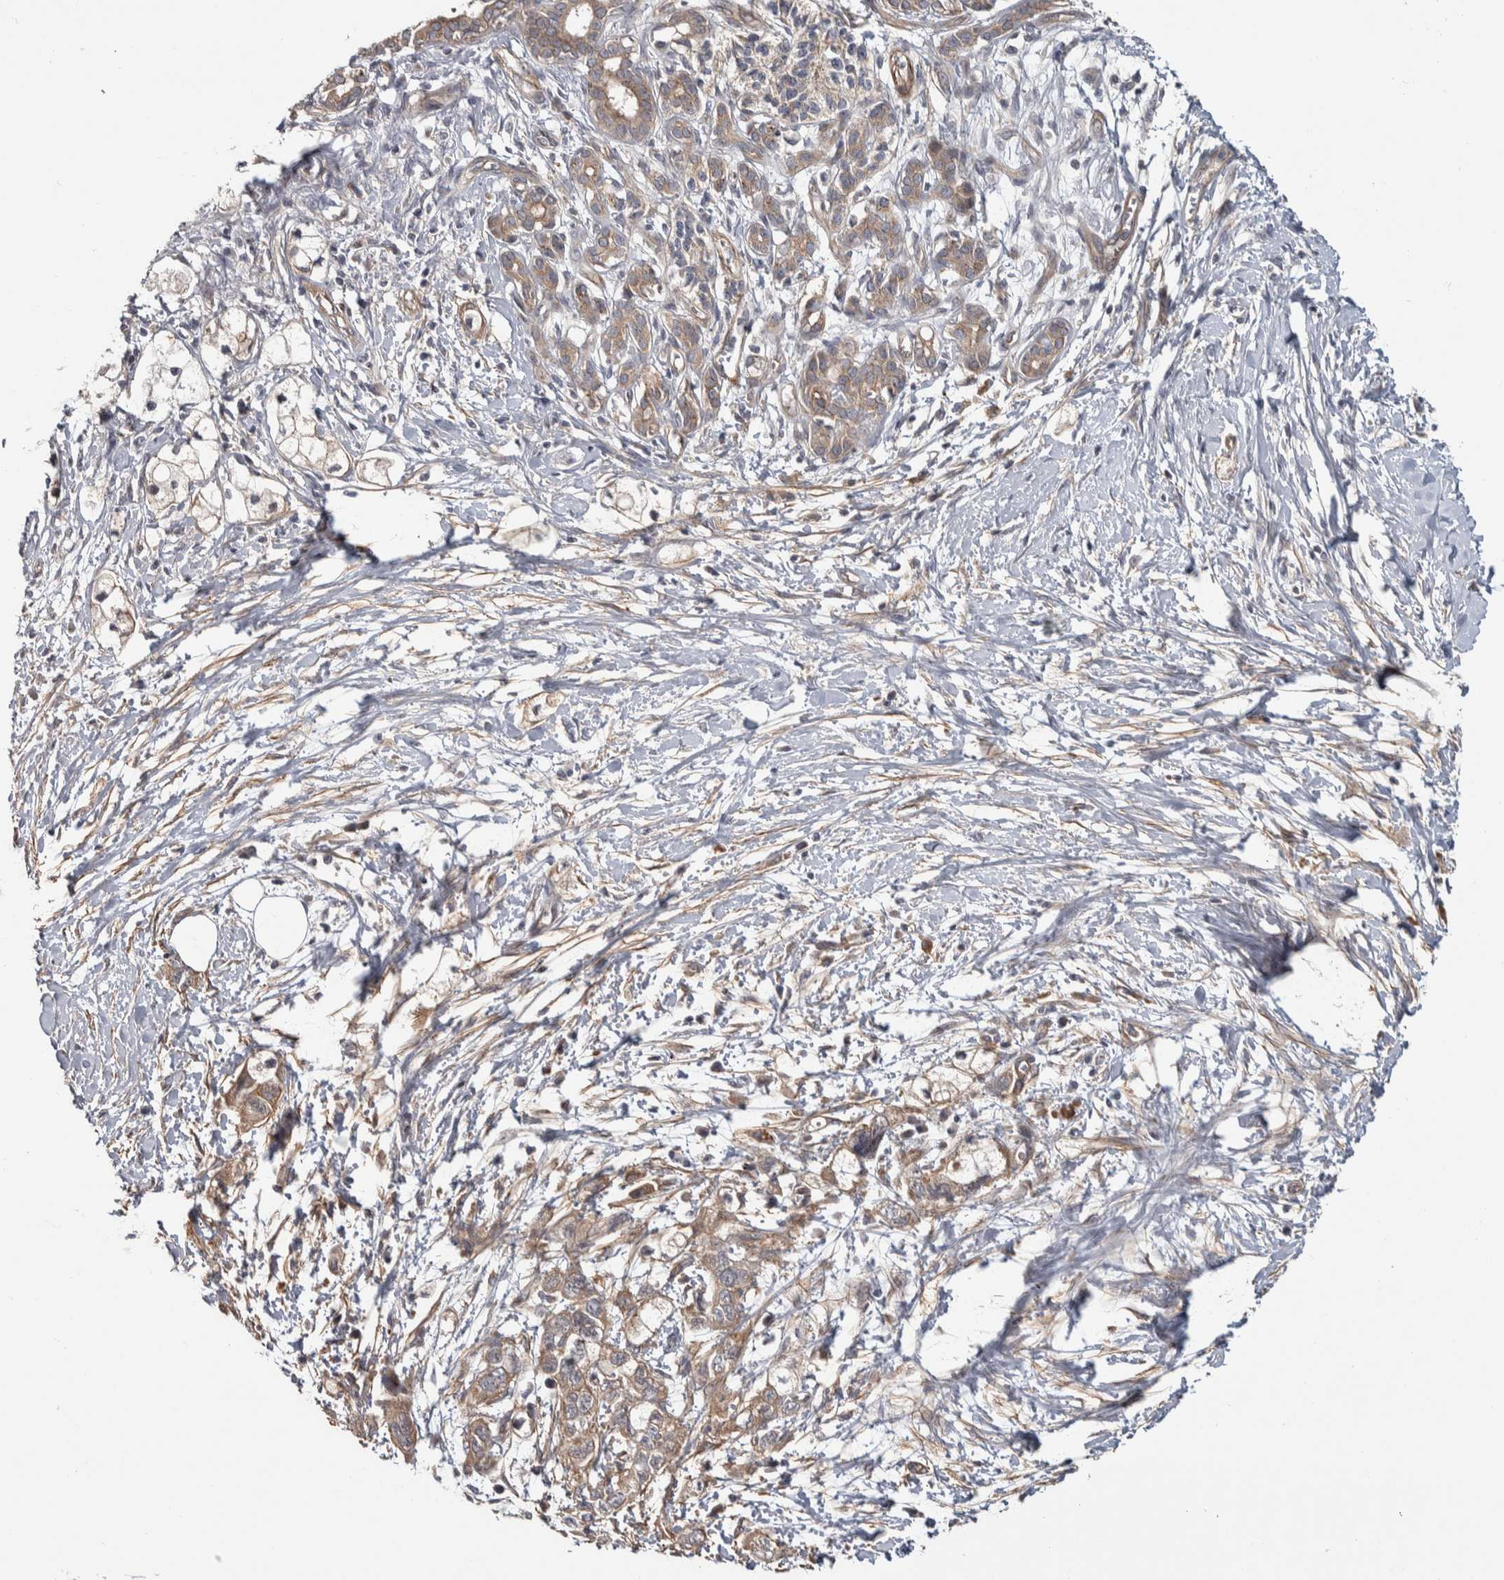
{"staining": {"intensity": "weak", "quantity": ">75%", "location": "cytoplasmic/membranous"}, "tissue": "pancreatic cancer", "cell_type": "Tumor cells", "image_type": "cancer", "snomed": [{"axis": "morphology", "description": "Adenocarcinoma, NOS"}, {"axis": "topography", "description": "Pancreas"}], "caption": "Human adenocarcinoma (pancreatic) stained with a protein marker exhibits weak staining in tumor cells.", "gene": "CHMP4C", "patient": {"sex": "male", "age": 74}}